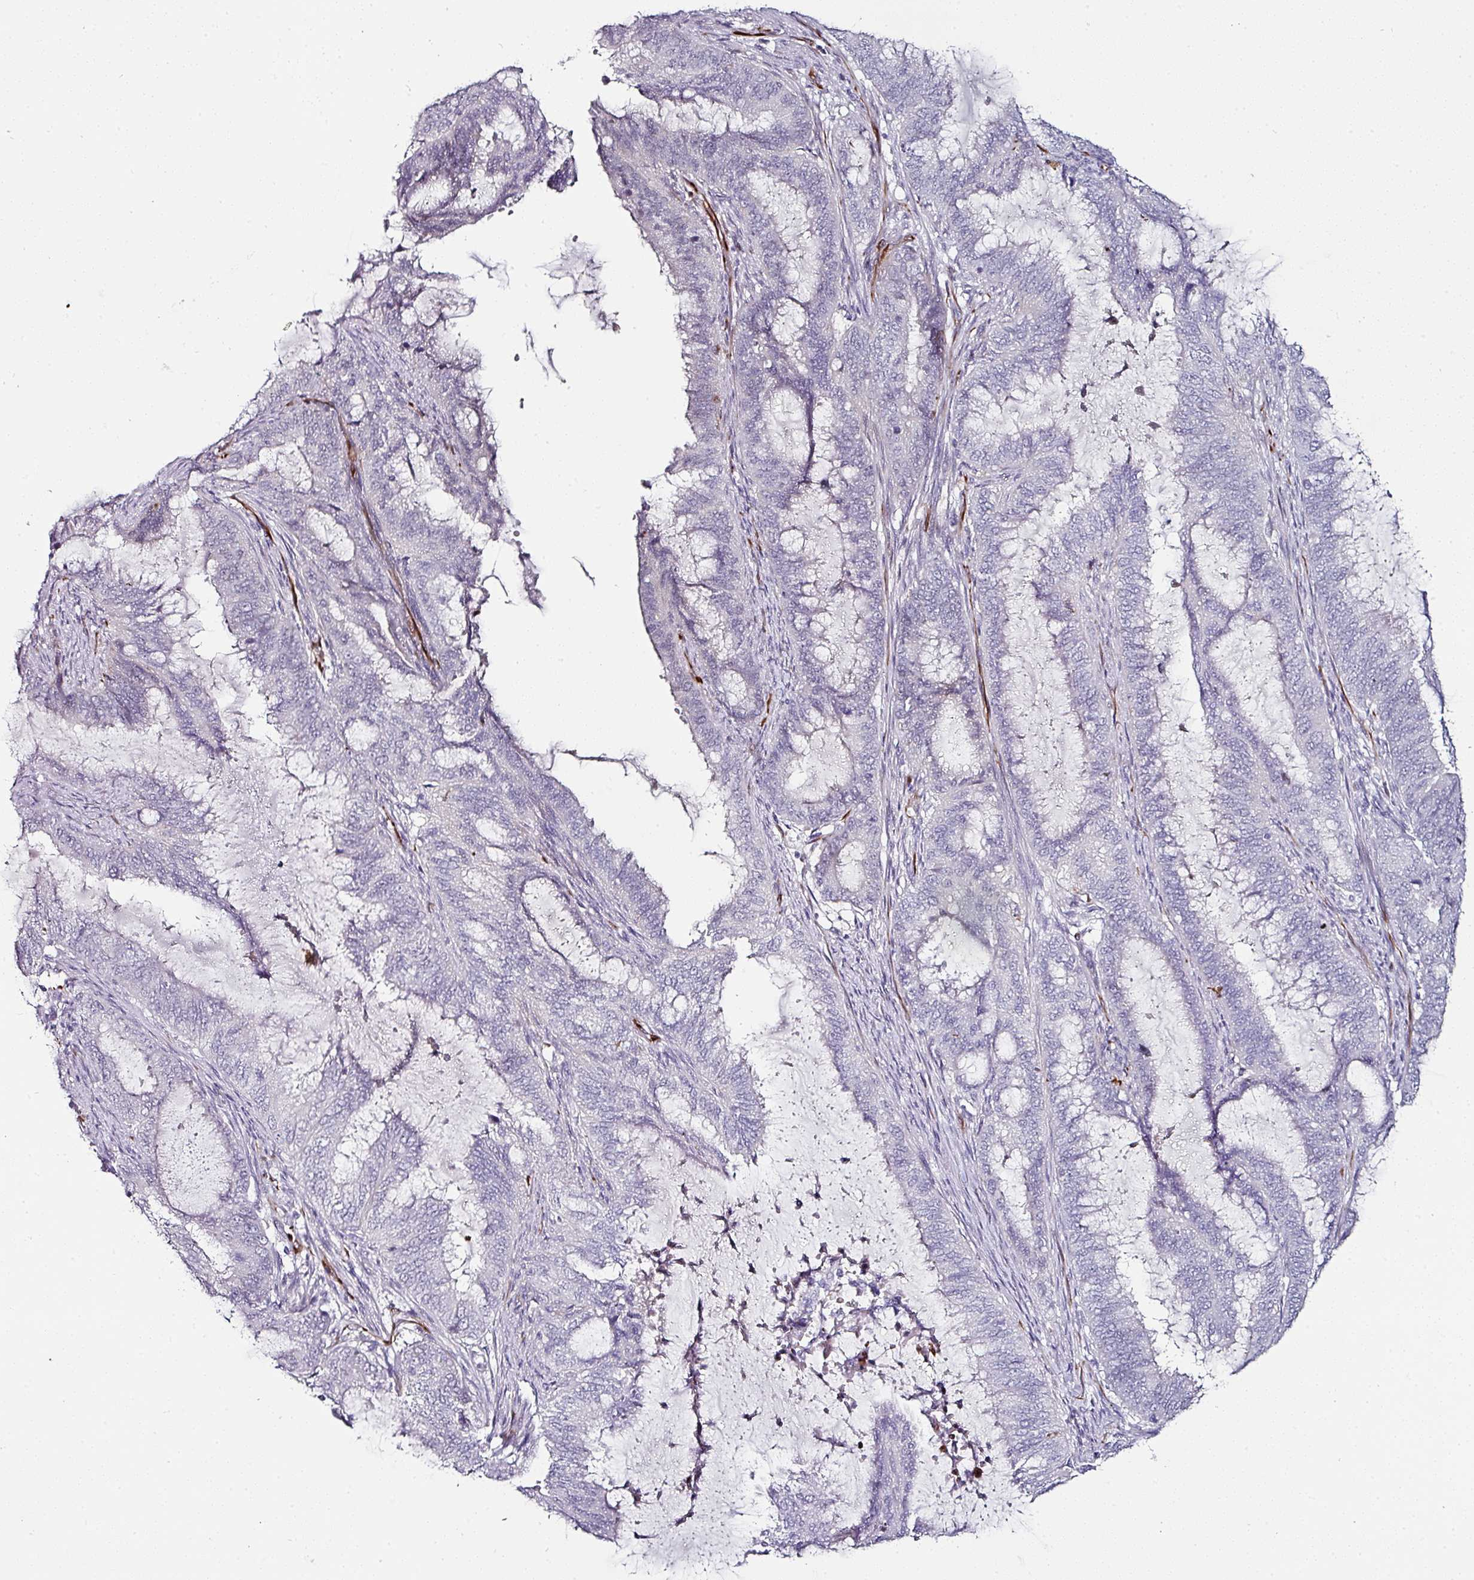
{"staining": {"intensity": "negative", "quantity": "none", "location": "none"}, "tissue": "endometrial cancer", "cell_type": "Tumor cells", "image_type": "cancer", "snomed": [{"axis": "morphology", "description": "Adenocarcinoma, NOS"}, {"axis": "topography", "description": "Endometrium"}], "caption": "A micrograph of human endometrial adenocarcinoma is negative for staining in tumor cells. Nuclei are stained in blue.", "gene": "TMPRSS9", "patient": {"sex": "female", "age": 51}}